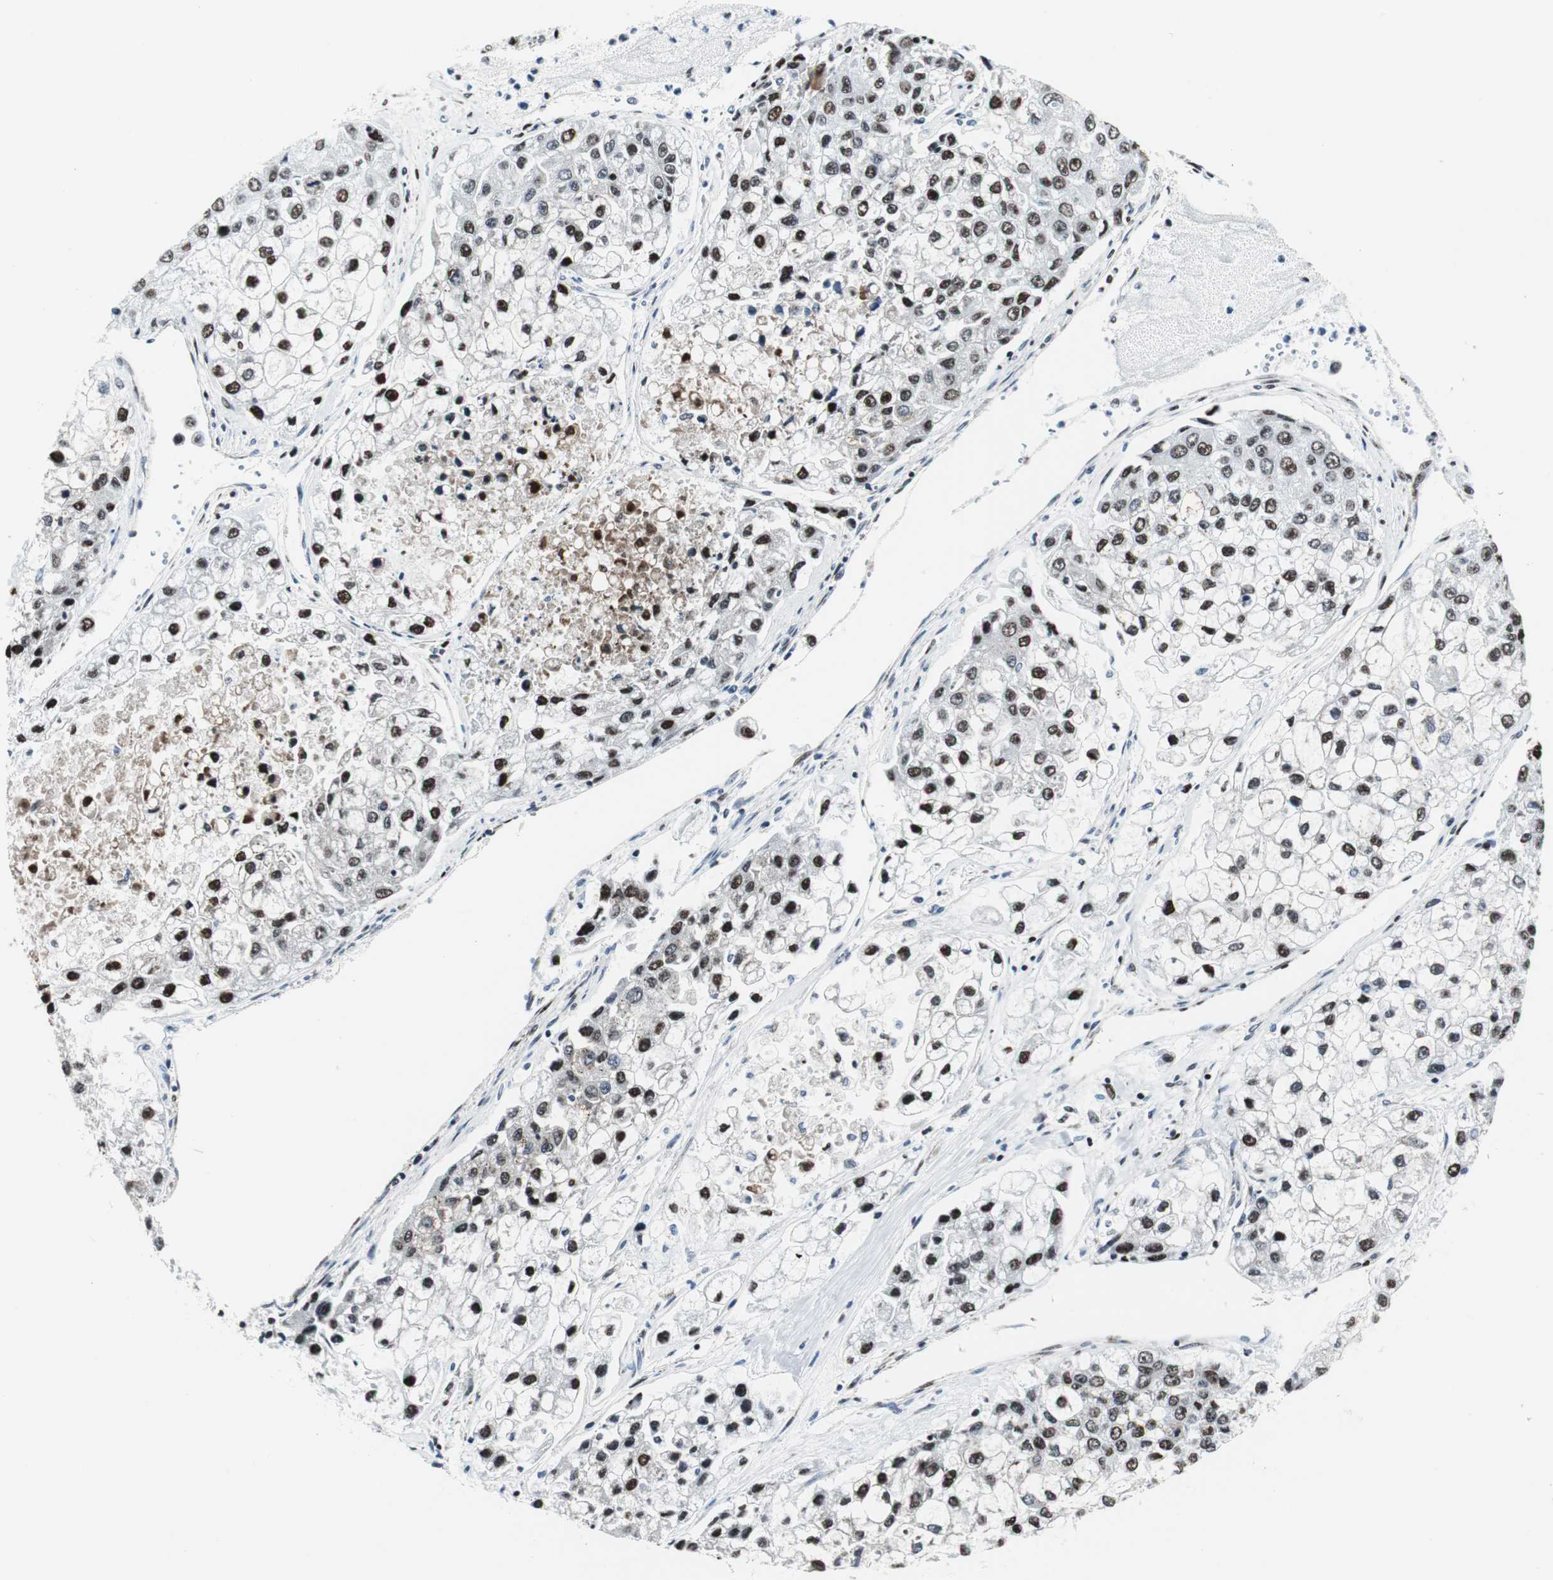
{"staining": {"intensity": "strong", "quantity": ">75%", "location": "nuclear"}, "tissue": "liver cancer", "cell_type": "Tumor cells", "image_type": "cancer", "snomed": [{"axis": "morphology", "description": "Carcinoma, Hepatocellular, NOS"}, {"axis": "topography", "description": "Liver"}], "caption": "A high-resolution histopathology image shows immunohistochemistry (IHC) staining of liver hepatocellular carcinoma, which reveals strong nuclear staining in about >75% of tumor cells.", "gene": "NCL", "patient": {"sex": "female", "age": 66}}